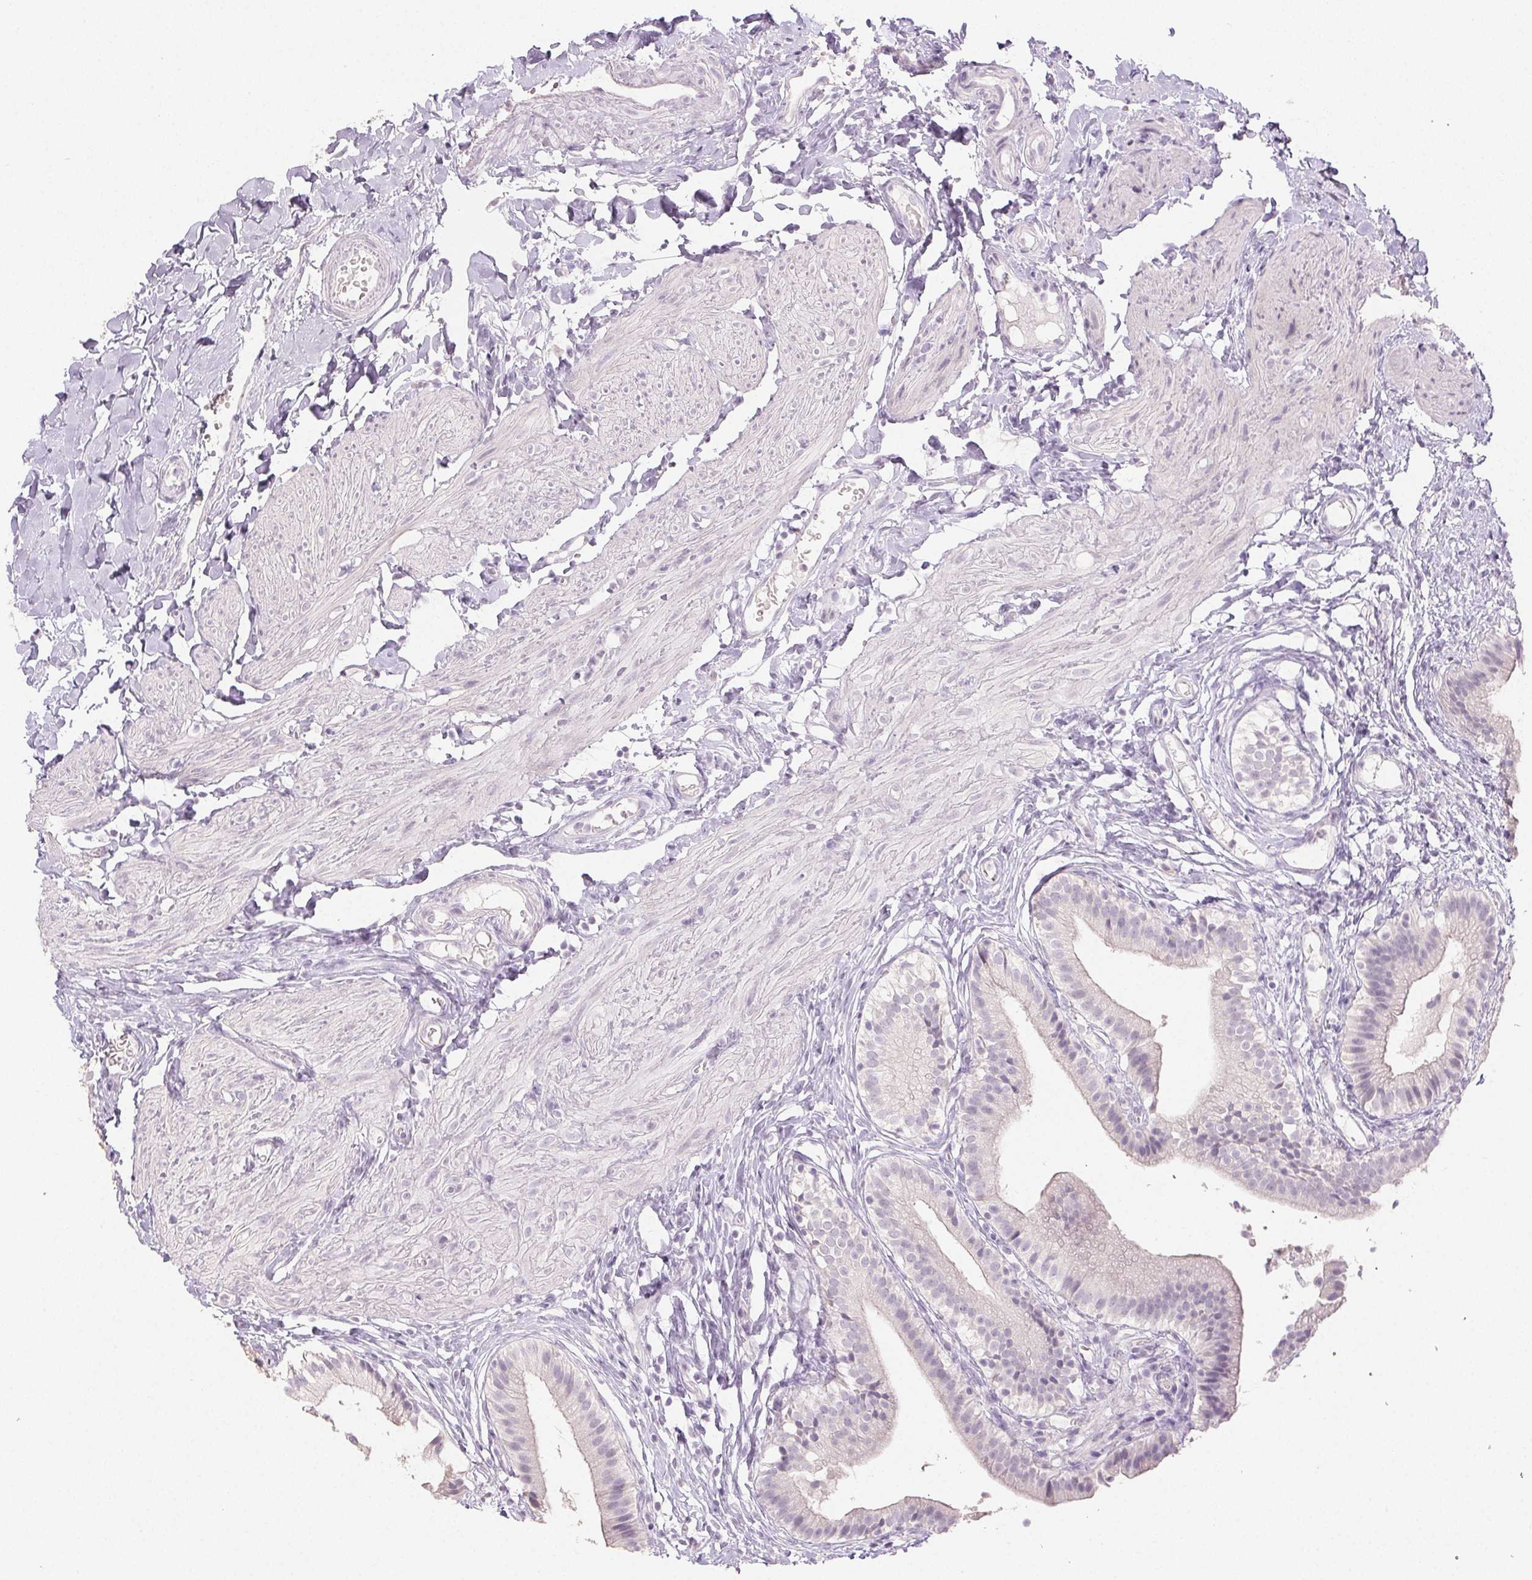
{"staining": {"intensity": "negative", "quantity": "none", "location": "none"}, "tissue": "gallbladder", "cell_type": "Glandular cells", "image_type": "normal", "snomed": [{"axis": "morphology", "description": "Normal tissue, NOS"}, {"axis": "topography", "description": "Gallbladder"}], "caption": "Immunohistochemical staining of normal human gallbladder shows no significant positivity in glandular cells. (Stains: DAB immunohistochemistry (IHC) with hematoxylin counter stain, Microscopy: brightfield microscopy at high magnification).", "gene": "PI3", "patient": {"sex": "female", "age": 47}}